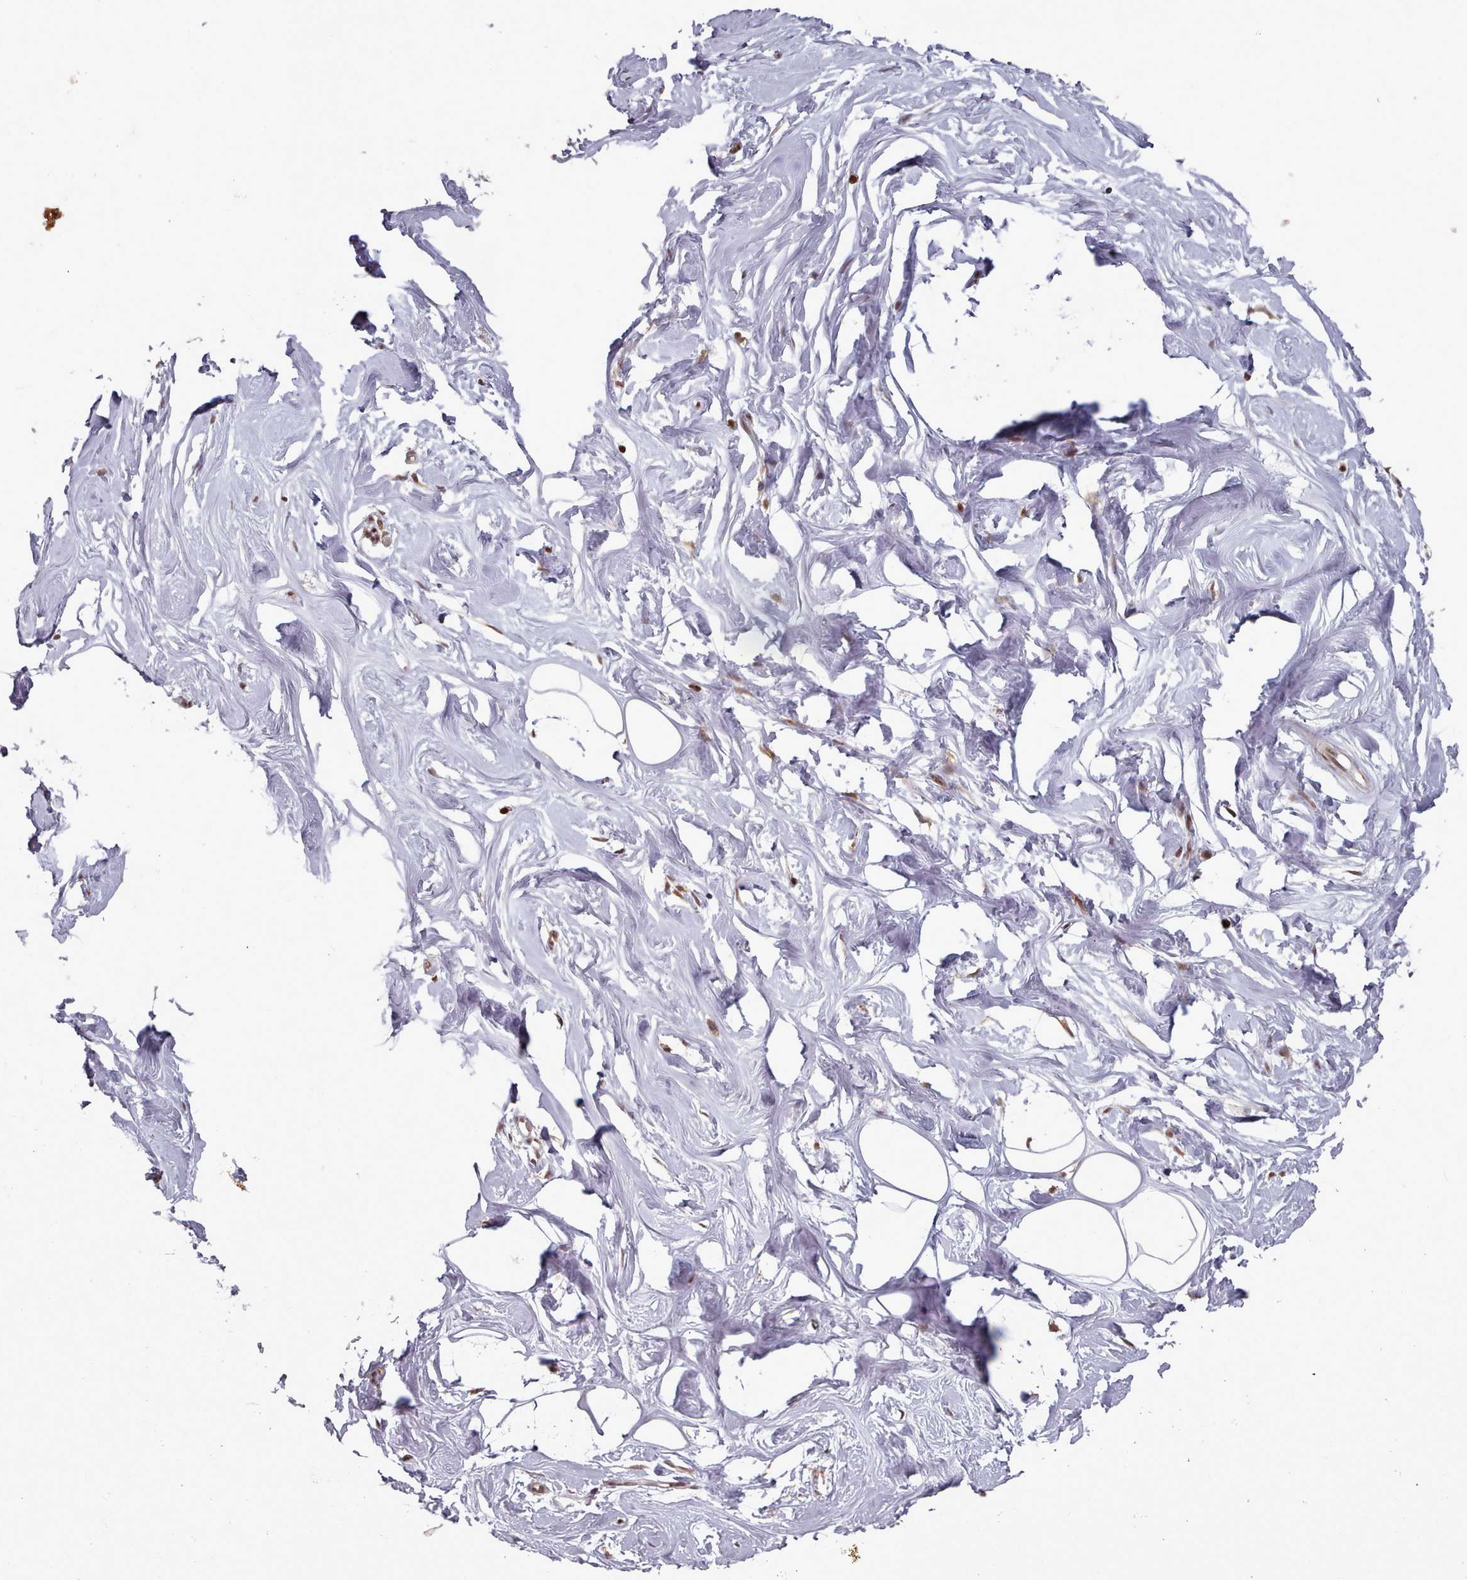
{"staining": {"intensity": "negative", "quantity": "none", "location": "none"}, "tissue": "breast", "cell_type": "Adipocytes", "image_type": "normal", "snomed": [{"axis": "morphology", "description": "Normal tissue, NOS"}, {"axis": "morphology", "description": "Adenoma, NOS"}, {"axis": "topography", "description": "Breast"}], "caption": "Human breast stained for a protein using immunohistochemistry (IHC) reveals no staining in adipocytes.", "gene": "DHX8", "patient": {"sex": "female", "age": 23}}